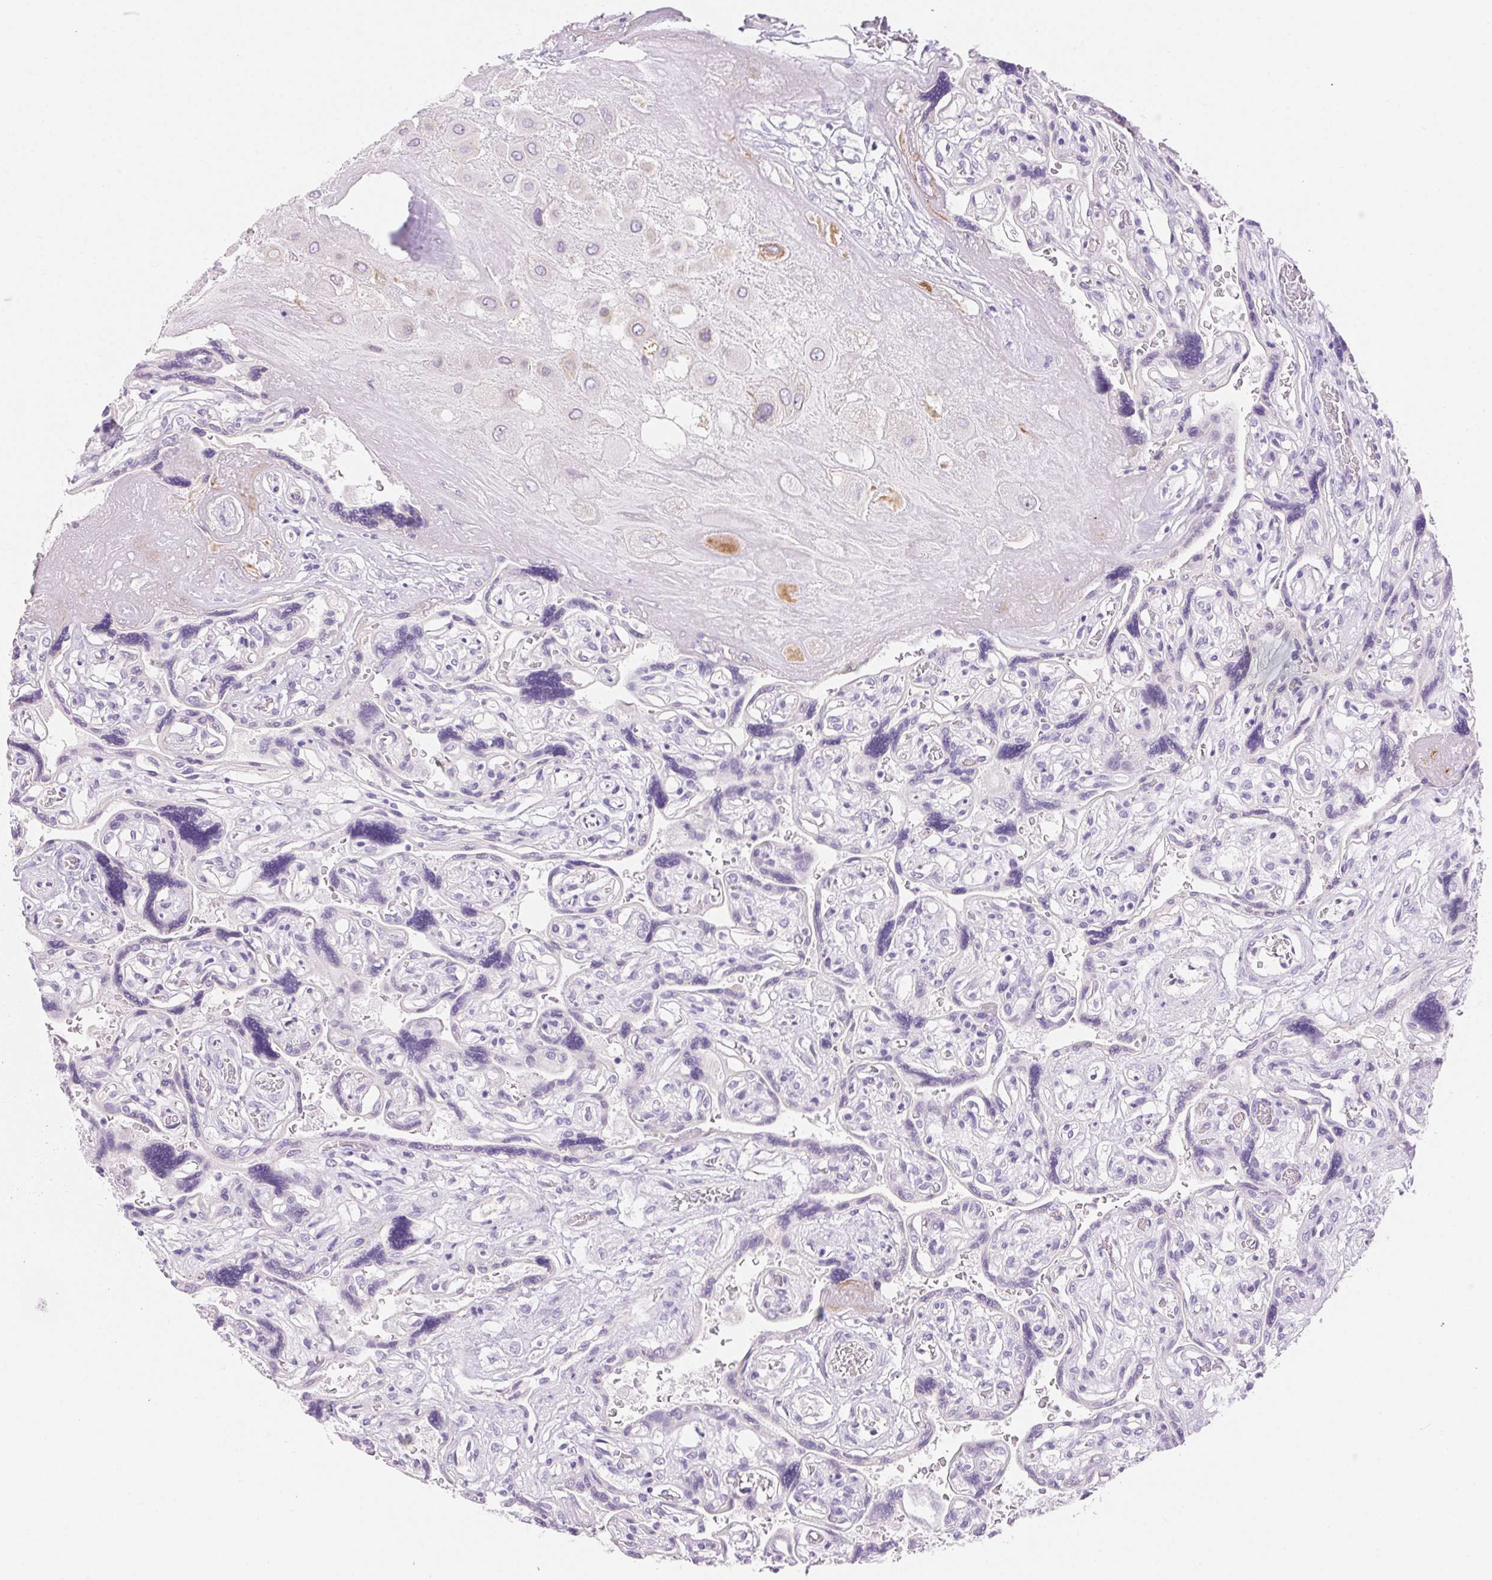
{"staining": {"intensity": "moderate", "quantity": "<25%", "location": "cytoplasmic/membranous"}, "tissue": "placenta", "cell_type": "Decidual cells", "image_type": "normal", "snomed": [{"axis": "morphology", "description": "Normal tissue, NOS"}, {"axis": "topography", "description": "Placenta"}], "caption": "Human placenta stained for a protein (brown) reveals moderate cytoplasmic/membranous positive expression in about <25% of decidual cells.", "gene": "CLDN16", "patient": {"sex": "female", "age": 32}}